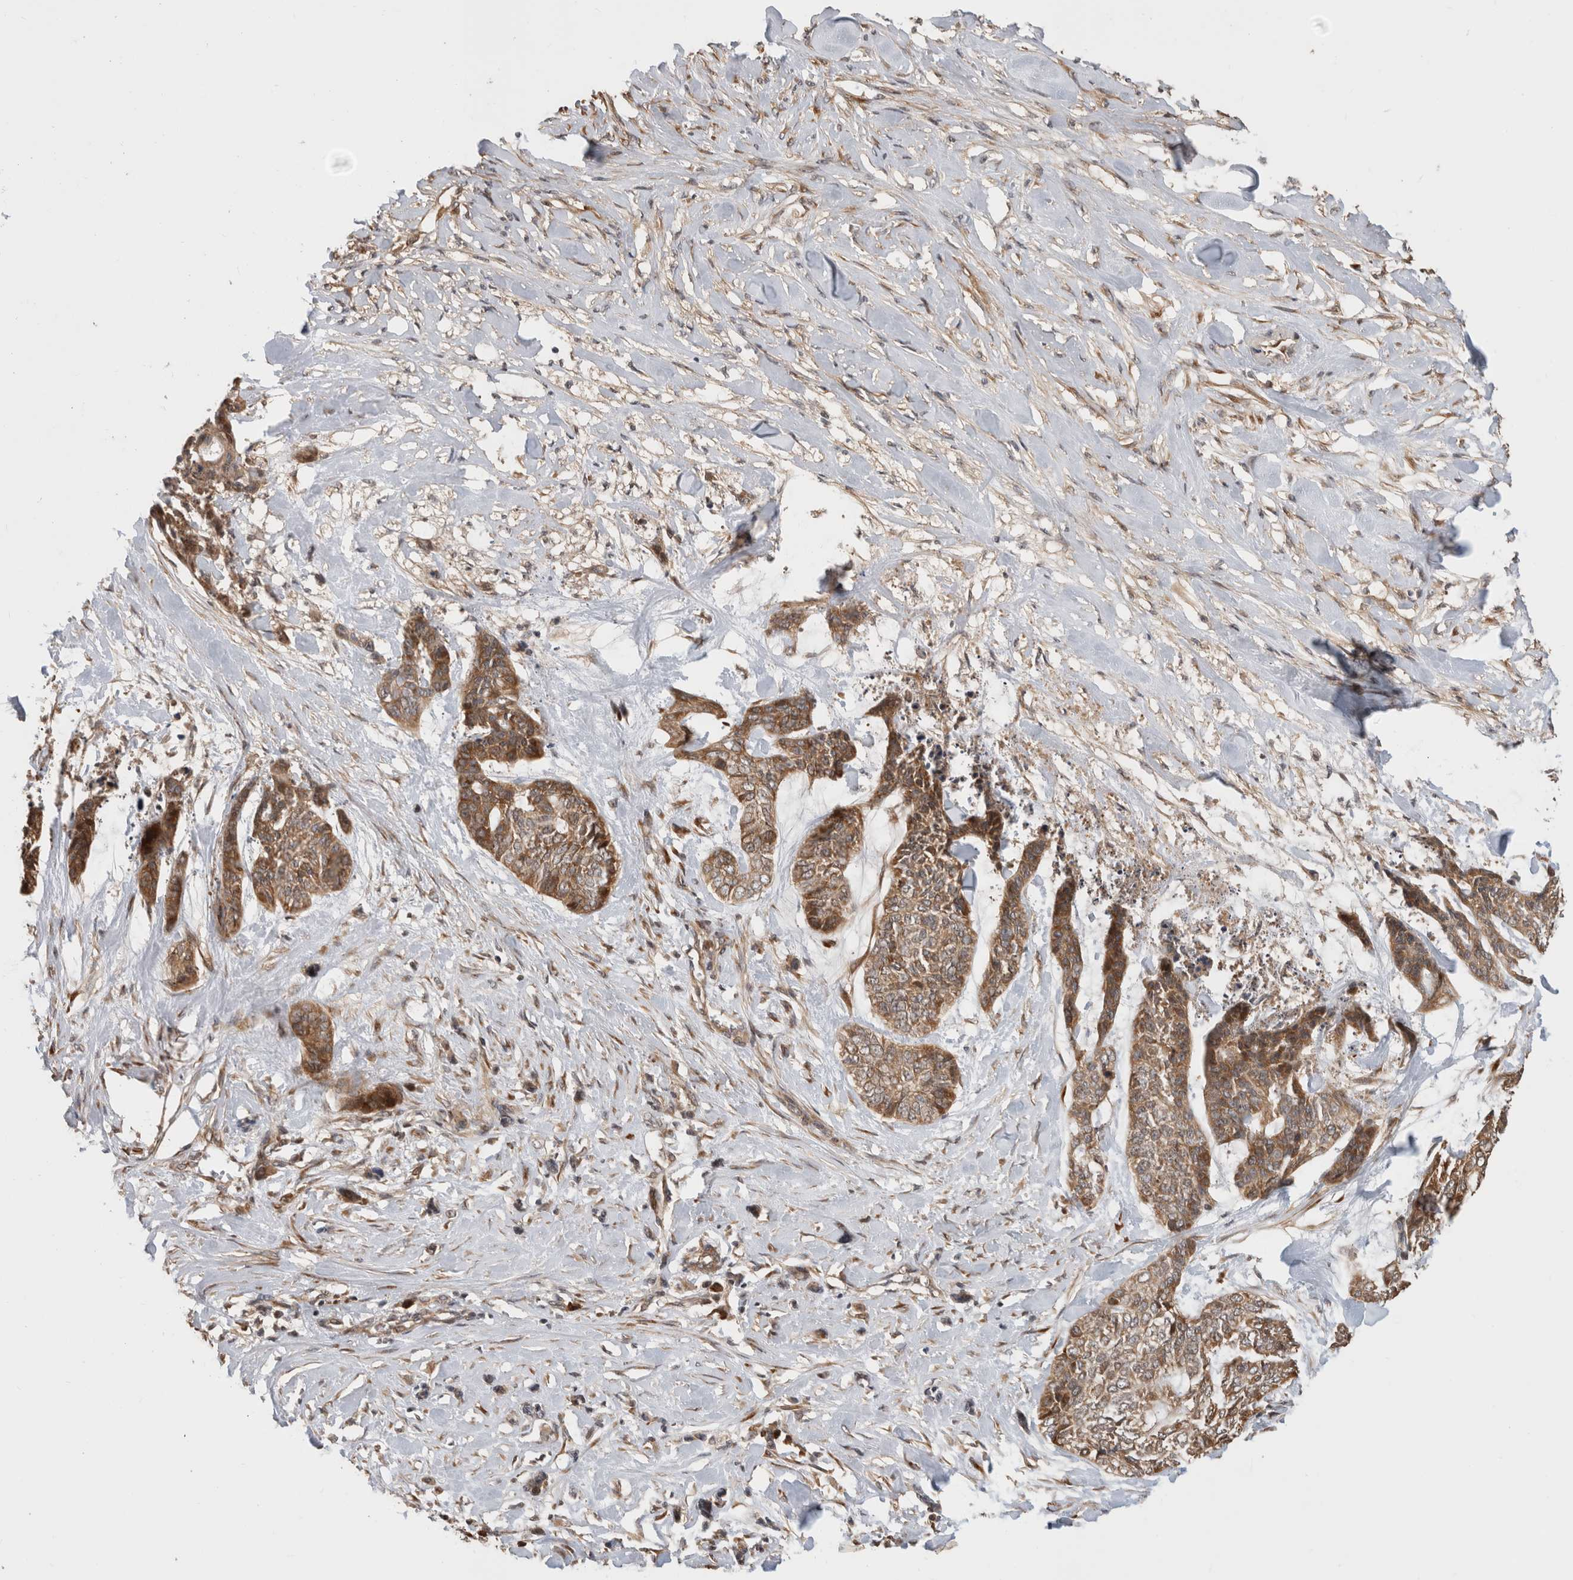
{"staining": {"intensity": "moderate", "quantity": ">75%", "location": "cytoplasmic/membranous"}, "tissue": "skin cancer", "cell_type": "Tumor cells", "image_type": "cancer", "snomed": [{"axis": "morphology", "description": "Basal cell carcinoma"}, {"axis": "topography", "description": "Skin"}], "caption": "Basal cell carcinoma (skin) stained for a protein shows moderate cytoplasmic/membranous positivity in tumor cells.", "gene": "PCDHB15", "patient": {"sex": "female", "age": 64}}